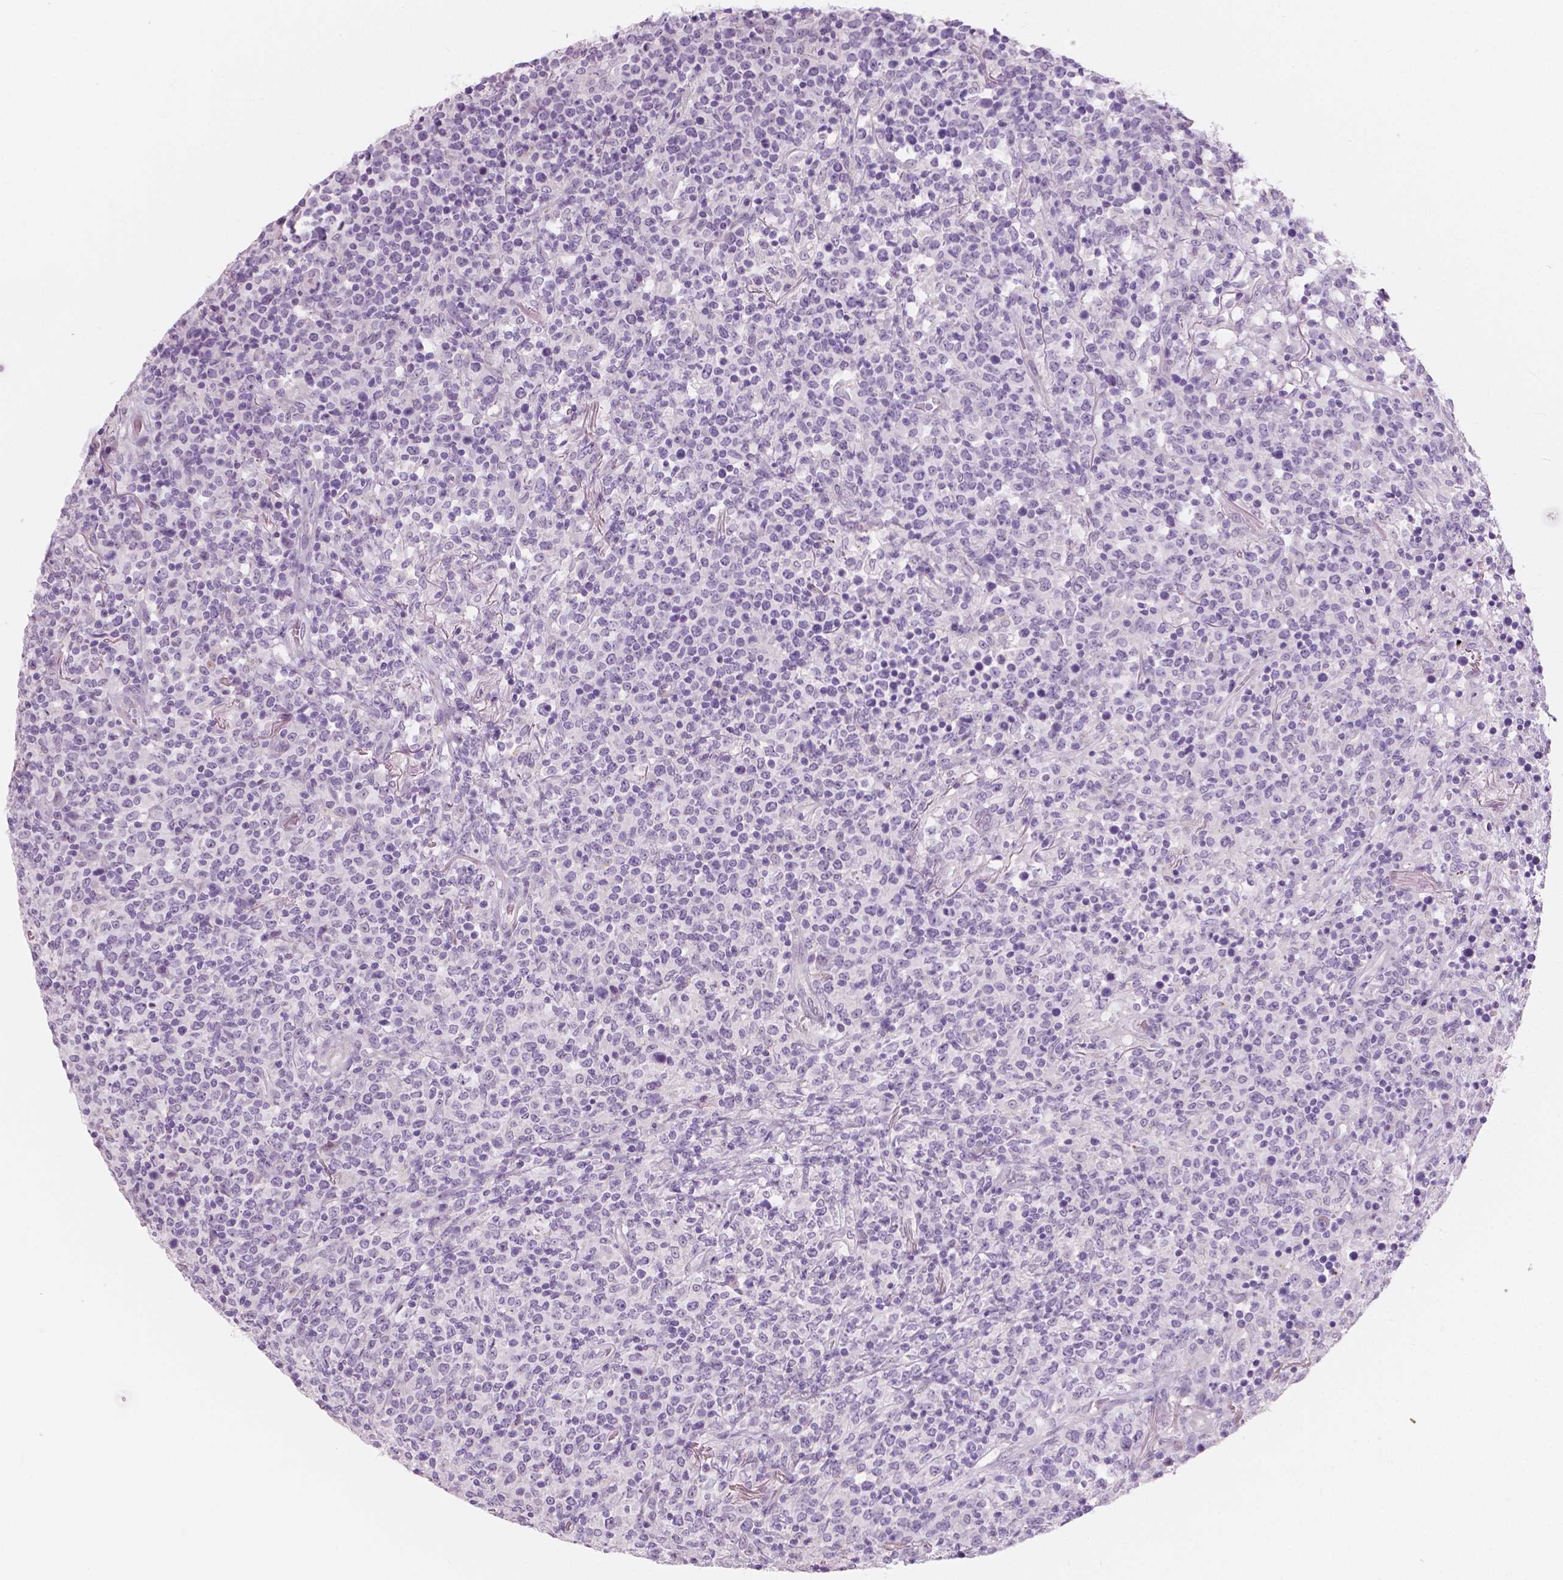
{"staining": {"intensity": "negative", "quantity": "none", "location": "none"}, "tissue": "lymphoma", "cell_type": "Tumor cells", "image_type": "cancer", "snomed": [{"axis": "morphology", "description": "Malignant lymphoma, non-Hodgkin's type, High grade"}, {"axis": "topography", "description": "Lung"}], "caption": "Immunohistochemistry (IHC) histopathology image of human high-grade malignant lymphoma, non-Hodgkin's type stained for a protein (brown), which reveals no staining in tumor cells. (Stains: DAB (3,3'-diaminobenzidine) immunohistochemistry (IHC) with hematoxylin counter stain, Microscopy: brightfield microscopy at high magnification).", "gene": "A4GNT", "patient": {"sex": "male", "age": 79}}